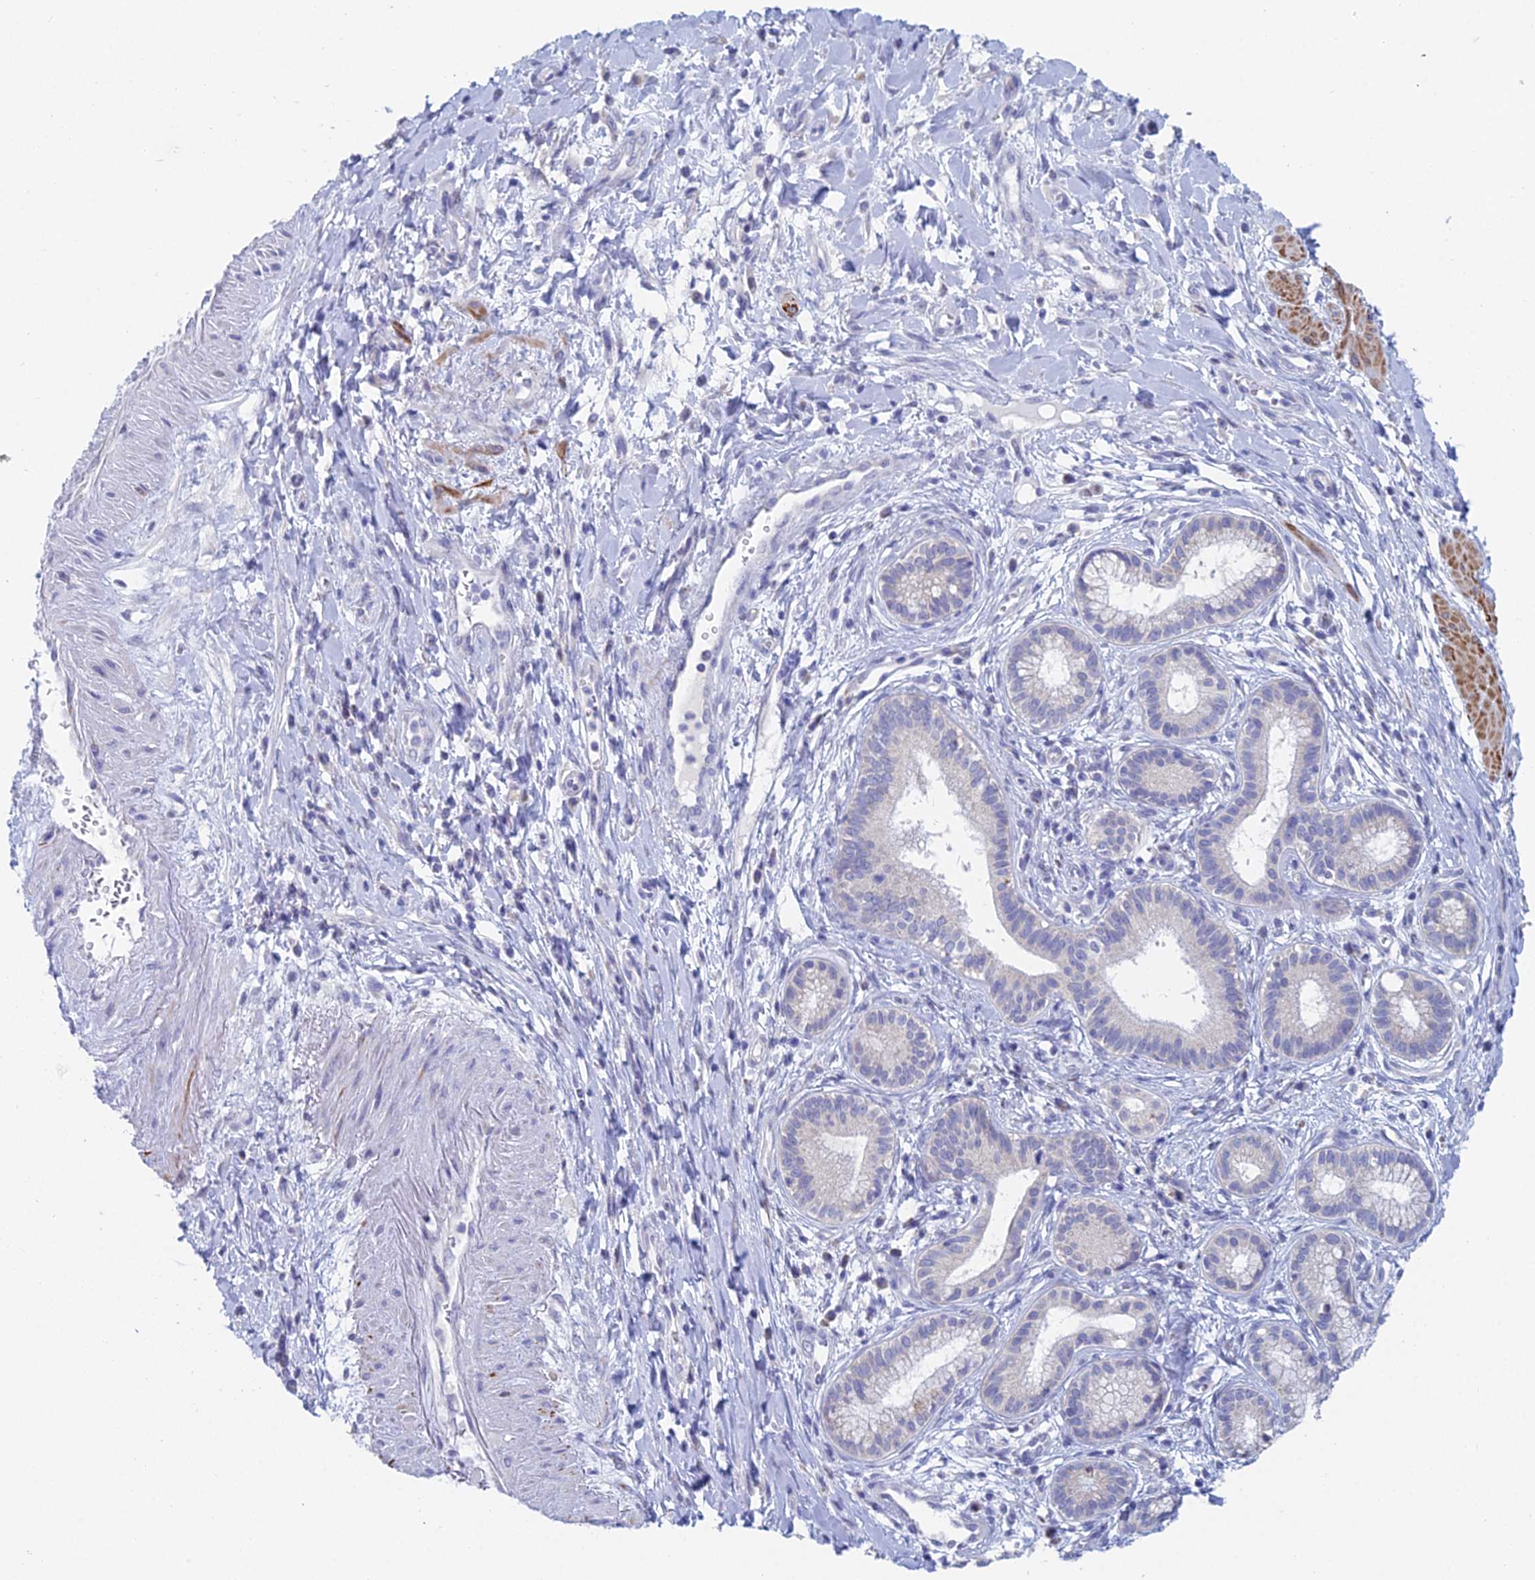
{"staining": {"intensity": "weak", "quantity": "<25%", "location": "cytoplasmic/membranous"}, "tissue": "pancreatic cancer", "cell_type": "Tumor cells", "image_type": "cancer", "snomed": [{"axis": "morphology", "description": "Adenocarcinoma, NOS"}, {"axis": "topography", "description": "Pancreas"}], "caption": "DAB immunohistochemical staining of adenocarcinoma (pancreatic) reveals no significant expression in tumor cells. Nuclei are stained in blue.", "gene": "ACSM1", "patient": {"sex": "male", "age": 72}}